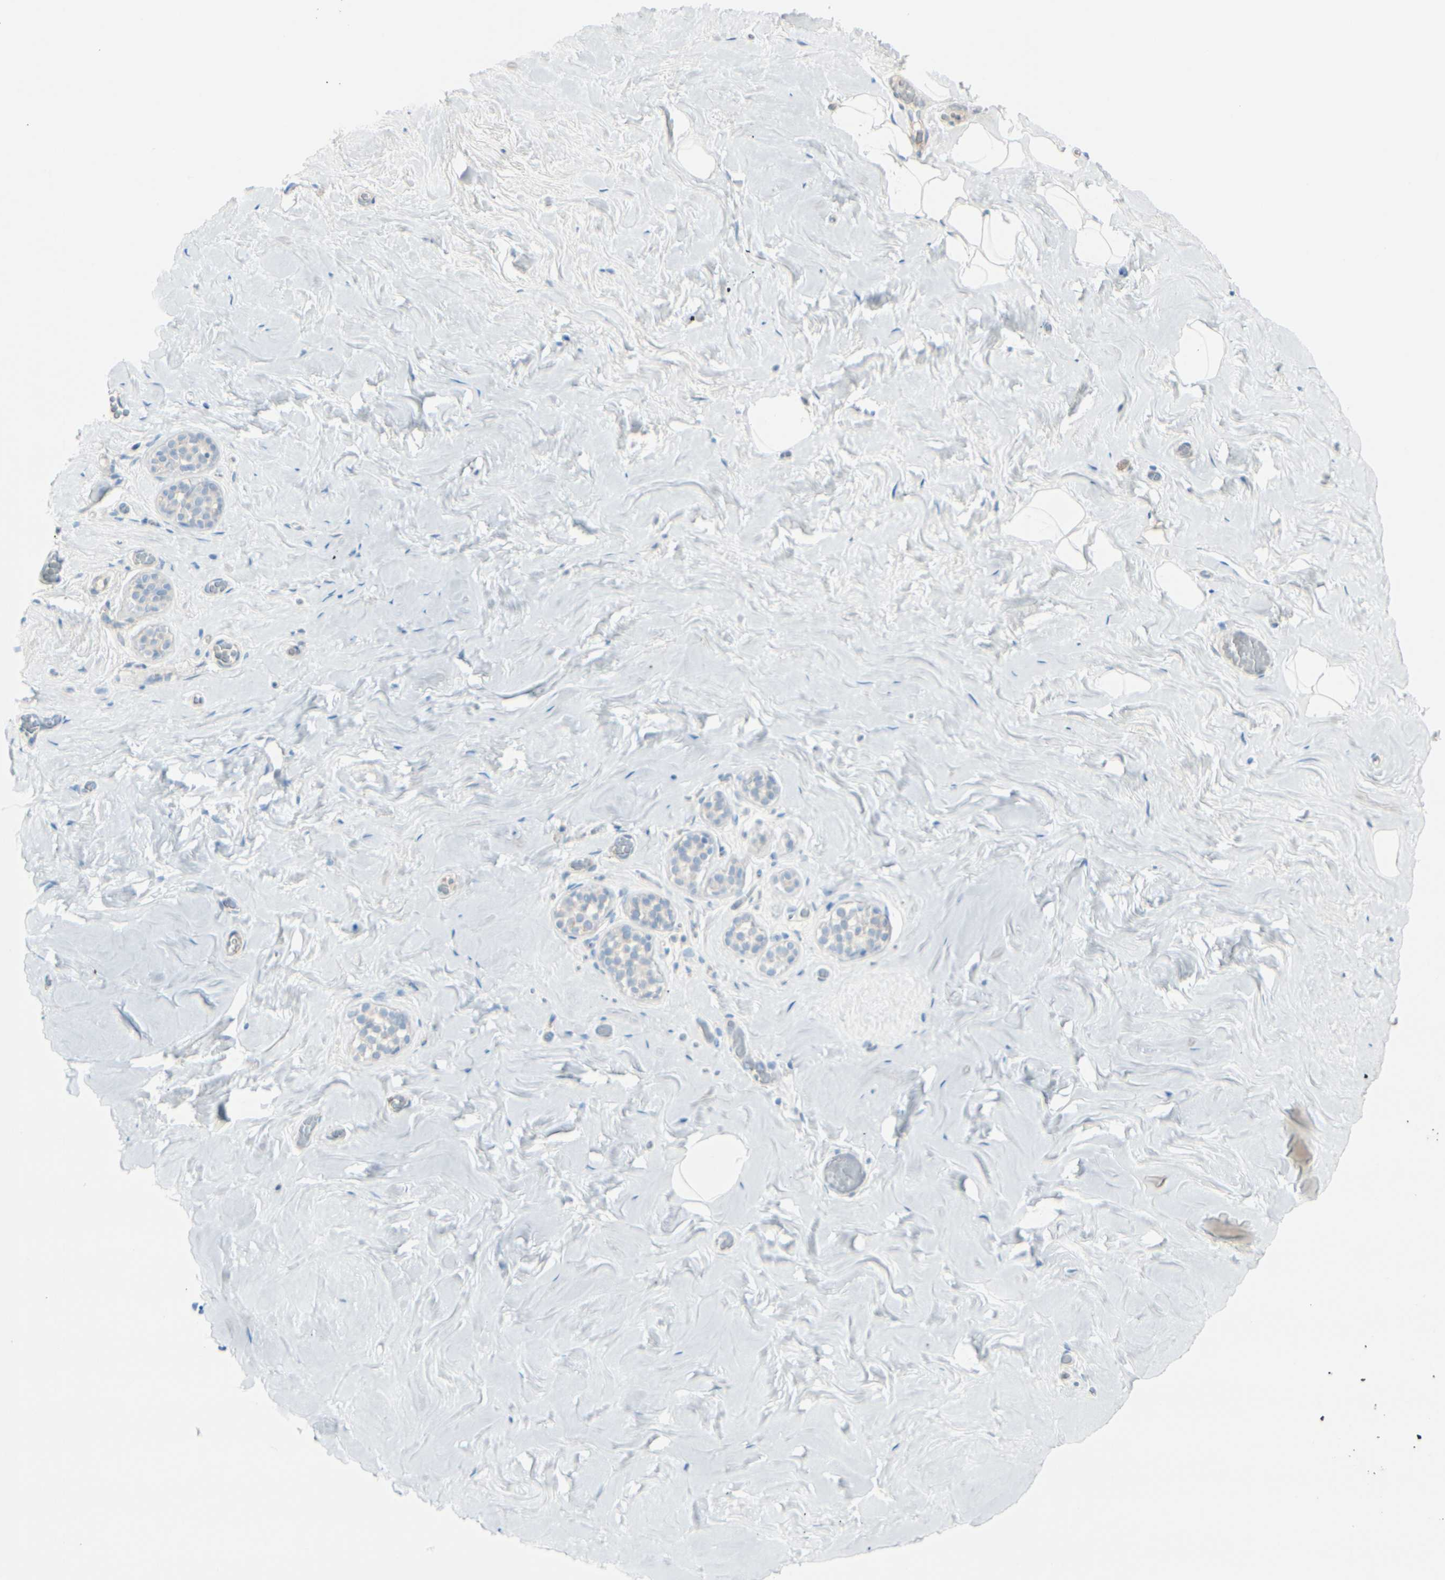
{"staining": {"intensity": "negative", "quantity": "none", "location": "none"}, "tissue": "breast", "cell_type": "Adipocytes", "image_type": "normal", "snomed": [{"axis": "morphology", "description": "Normal tissue, NOS"}, {"axis": "topography", "description": "Breast"}], "caption": "Adipocytes show no significant positivity in unremarkable breast. (DAB IHC with hematoxylin counter stain).", "gene": "CACNA2D1", "patient": {"sex": "female", "age": 75}}